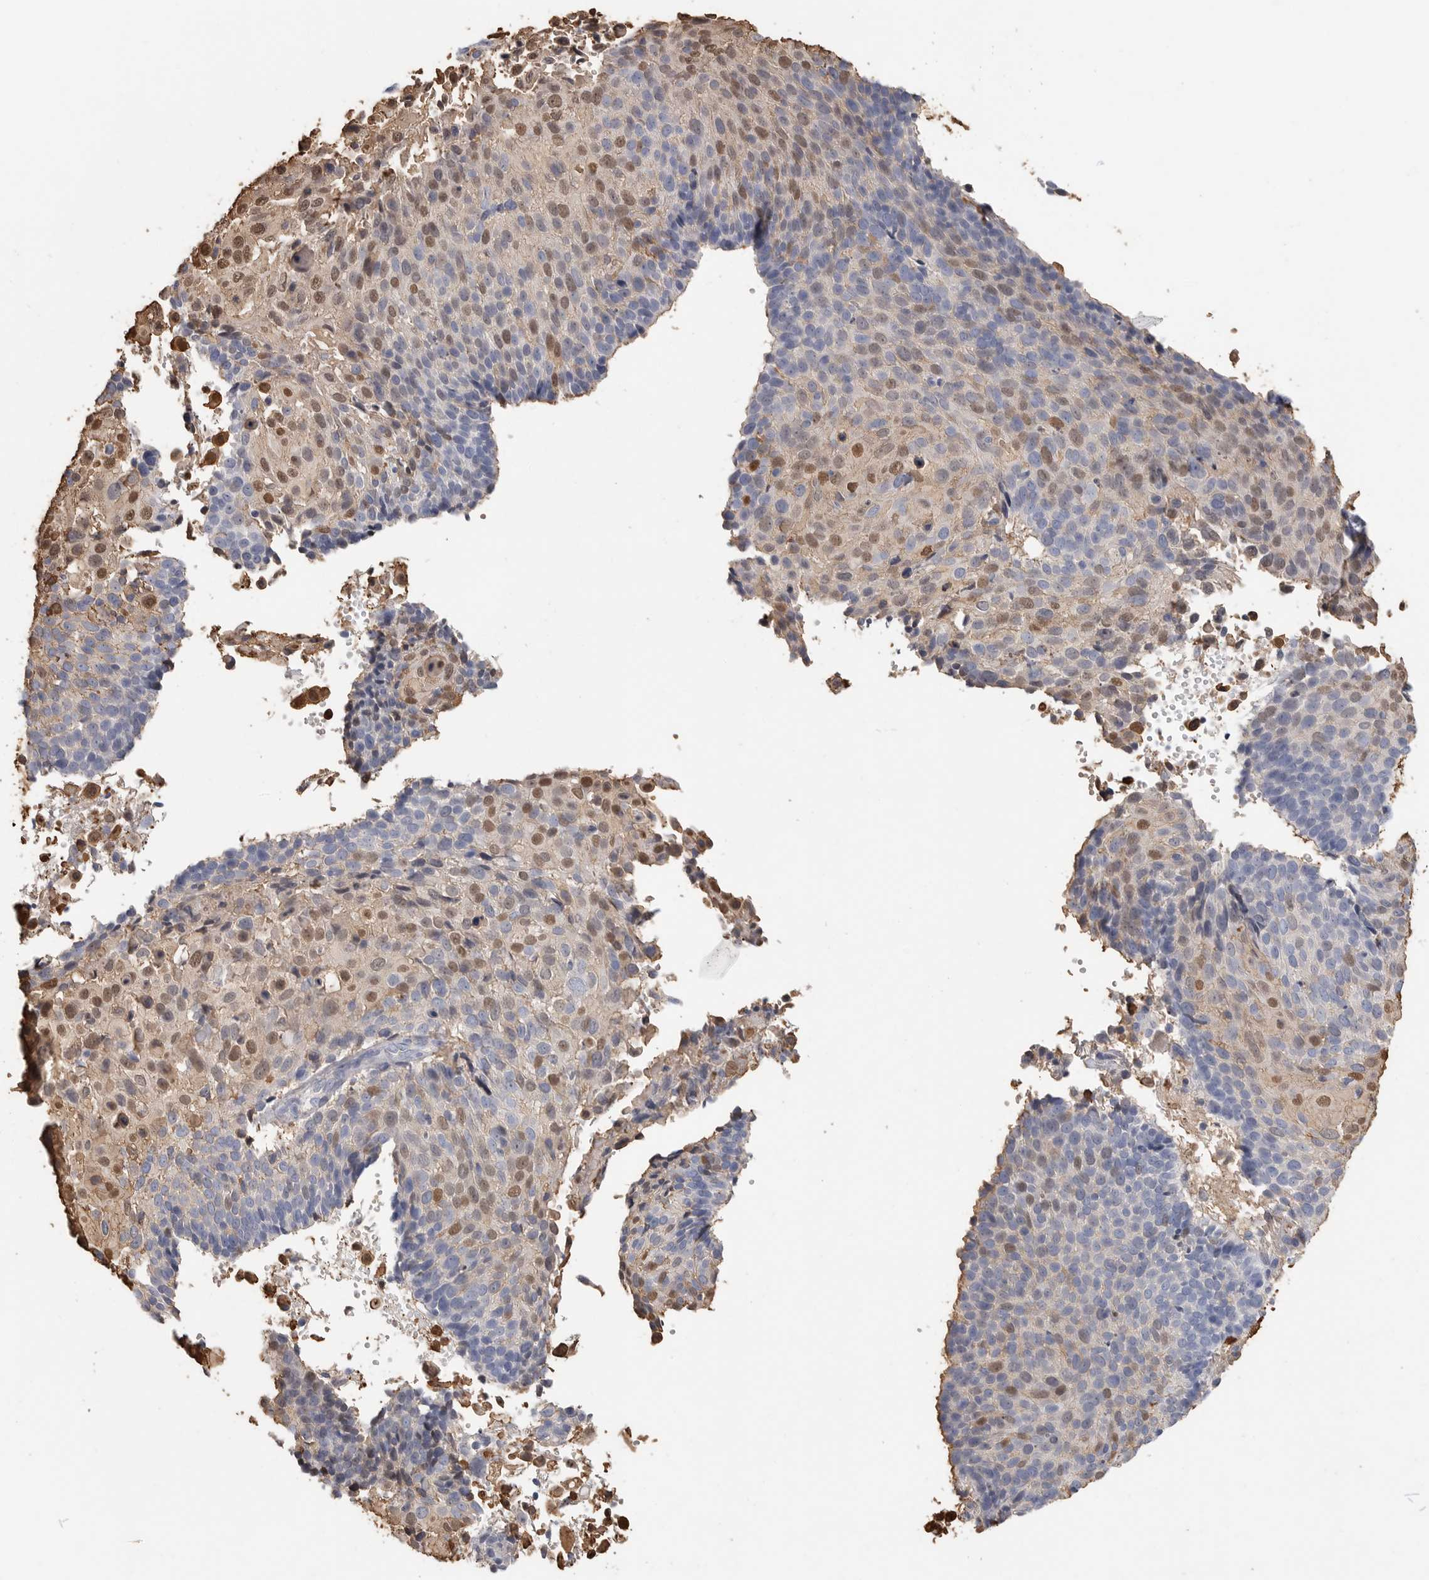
{"staining": {"intensity": "moderate", "quantity": "<25%", "location": "nuclear"}, "tissue": "cervical cancer", "cell_type": "Tumor cells", "image_type": "cancer", "snomed": [{"axis": "morphology", "description": "Squamous cell carcinoma, NOS"}, {"axis": "topography", "description": "Cervix"}], "caption": "Immunohistochemical staining of cervical cancer exhibits low levels of moderate nuclear positivity in approximately <25% of tumor cells.", "gene": "CYB561D1", "patient": {"sex": "female", "age": 74}}